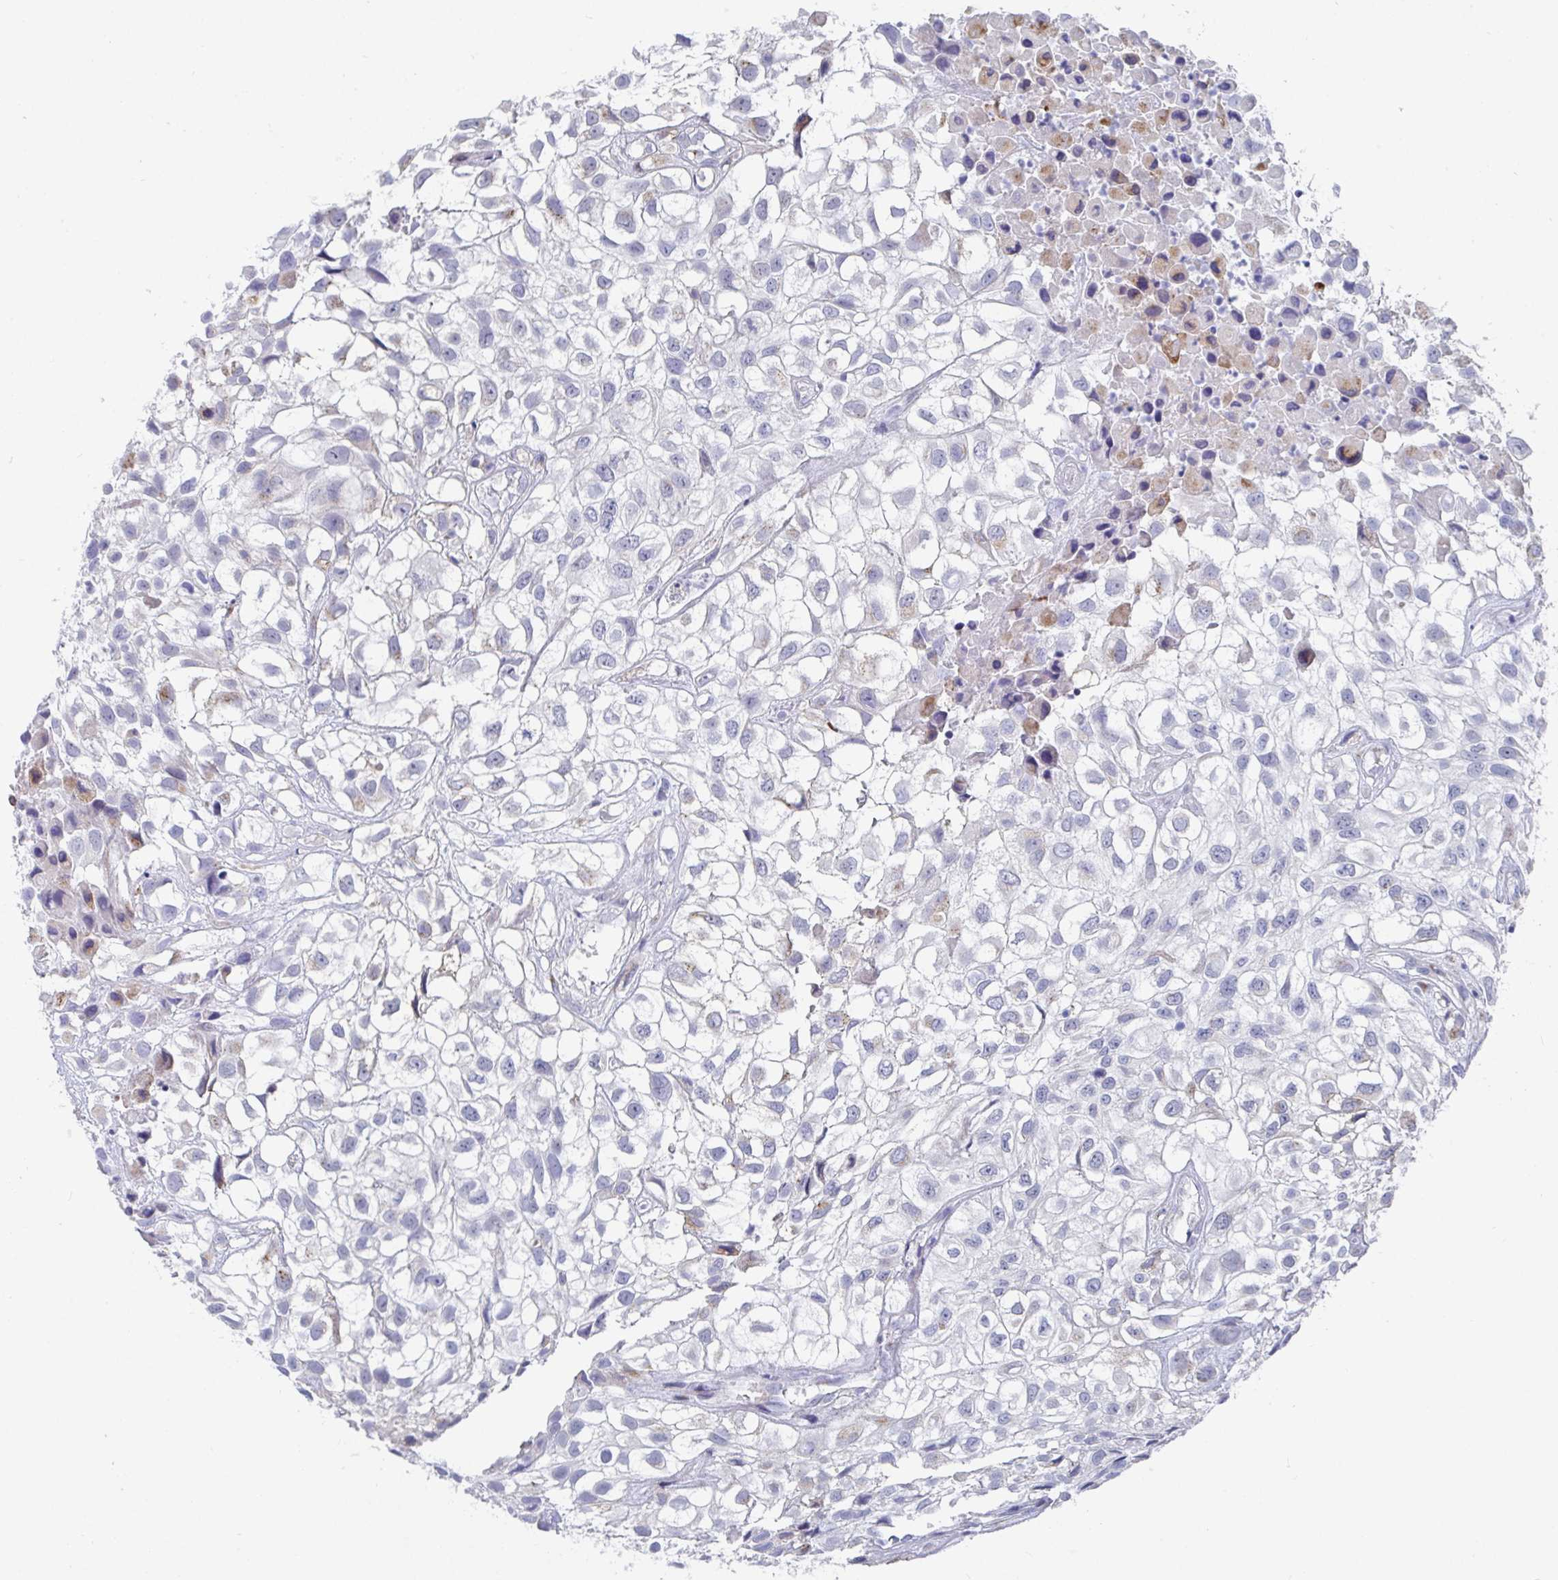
{"staining": {"intensity": "negative", "quantity": "none", "location": "none"}, "tissue": "urothelial cancer", "cell_type": "Tumor cells", "image_type": "cancer", "snomed": [{"axis": "morphology", "description": "Urothelial carcinoma, High grade"}, {"axis": "topography", "description": "Urinary bladder"}], "caption": "The image reveals no staining of tumor cells in urothelial cancer.", "gene": "TAS2R39", "patient": {"sex": "male", "age": 56}}